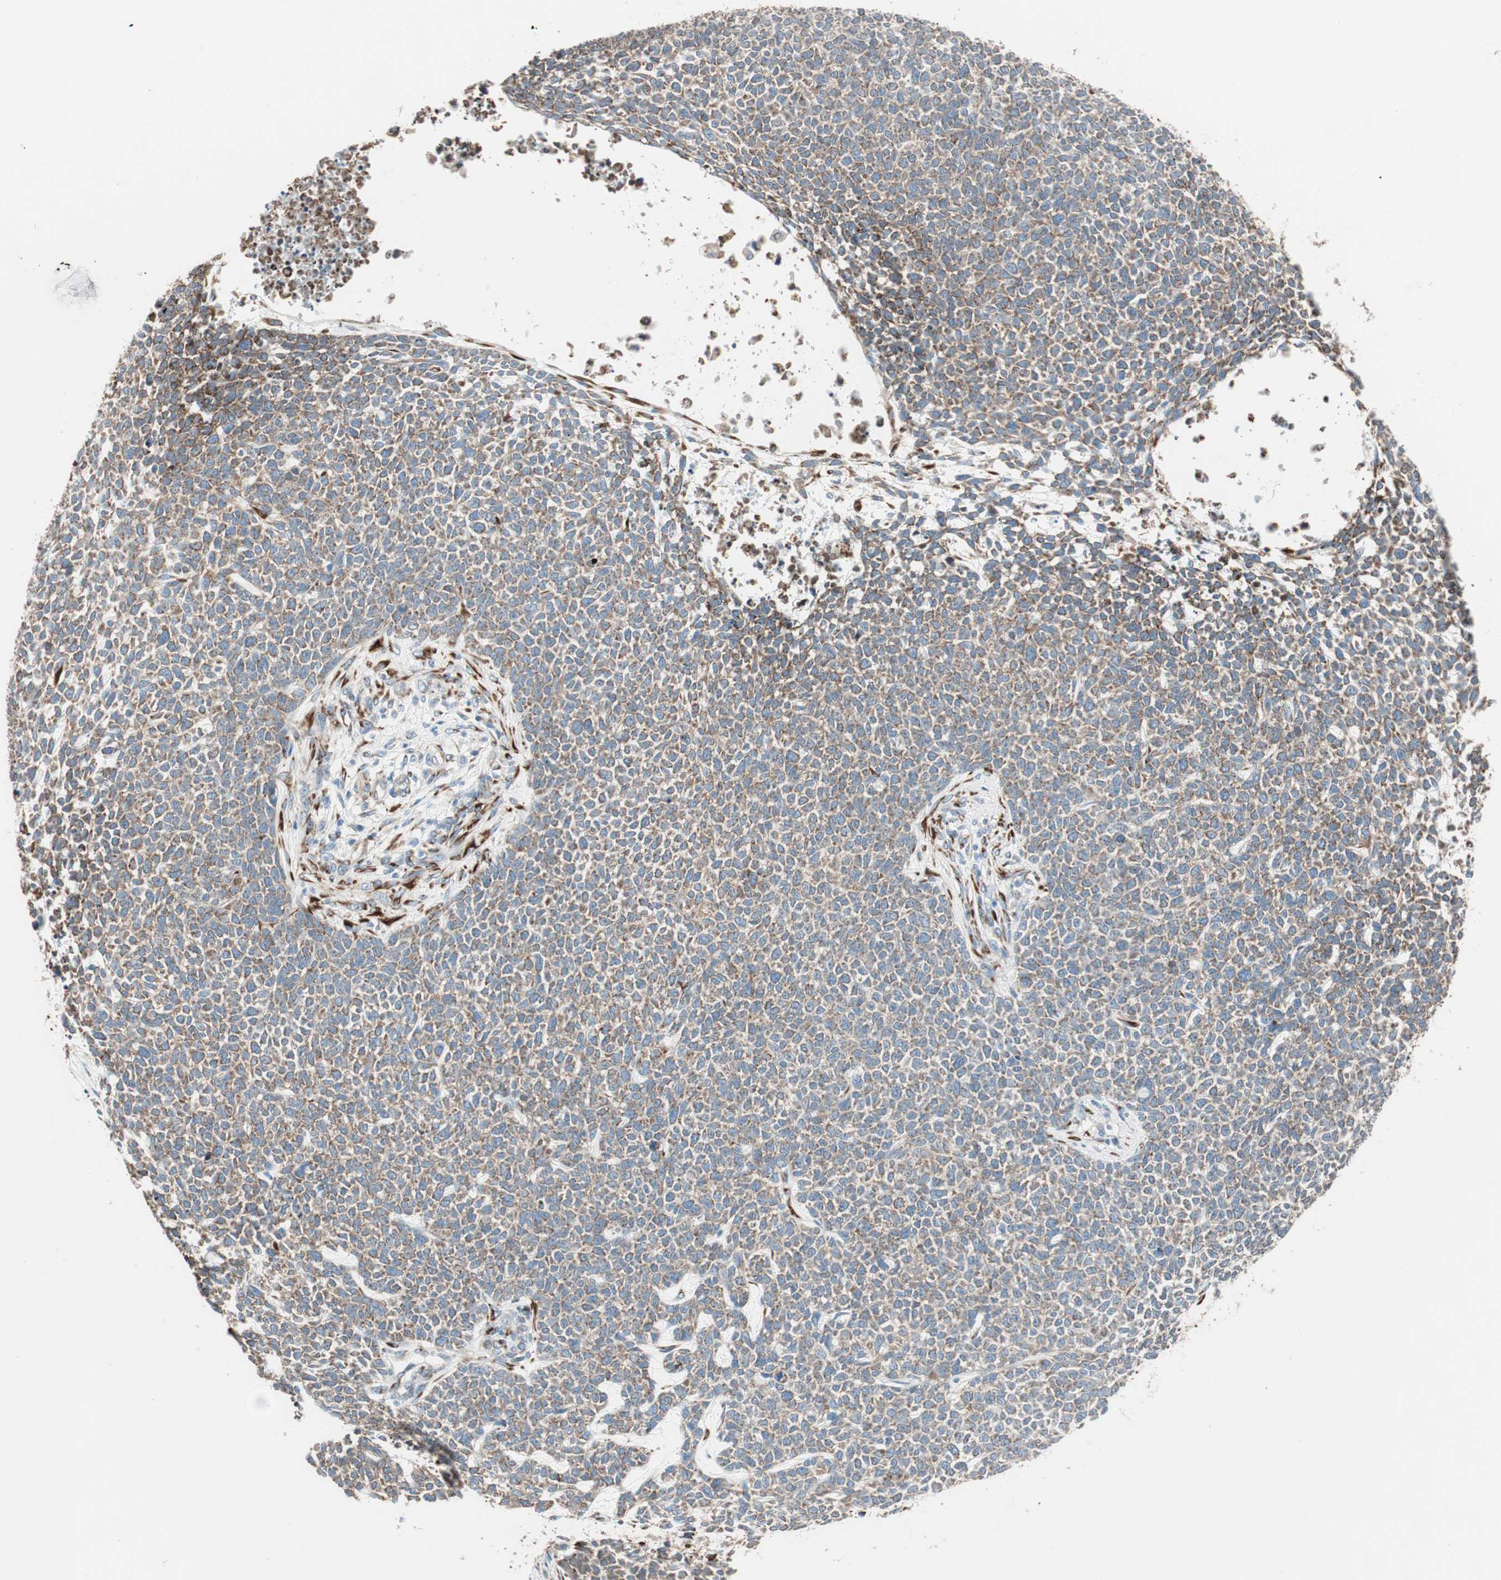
{"staining": {"intensity": "moderate", "quantity": ">75%", "location": "cytoplasmic/membranous"}, "tissue": "skin cancer", "cell_type": "Tumor cells", "image_type": "cancer", "snomed": [{"axis": "morphology", "description": "Basal cell carcinoma"}, {"axis": "topography", "description": "Skin"}], "caption": "Skin cancer (basal cell carcinoma) stained with DAB (3,3'-diaminobenzidine) immunohistochemistry demonstrates medium levels of moderate cytoplasmic/membranous positivity in about >75% of tumor cells.", "gene": "P4HTM", "patient": {"sex": "female", "age": 84}}